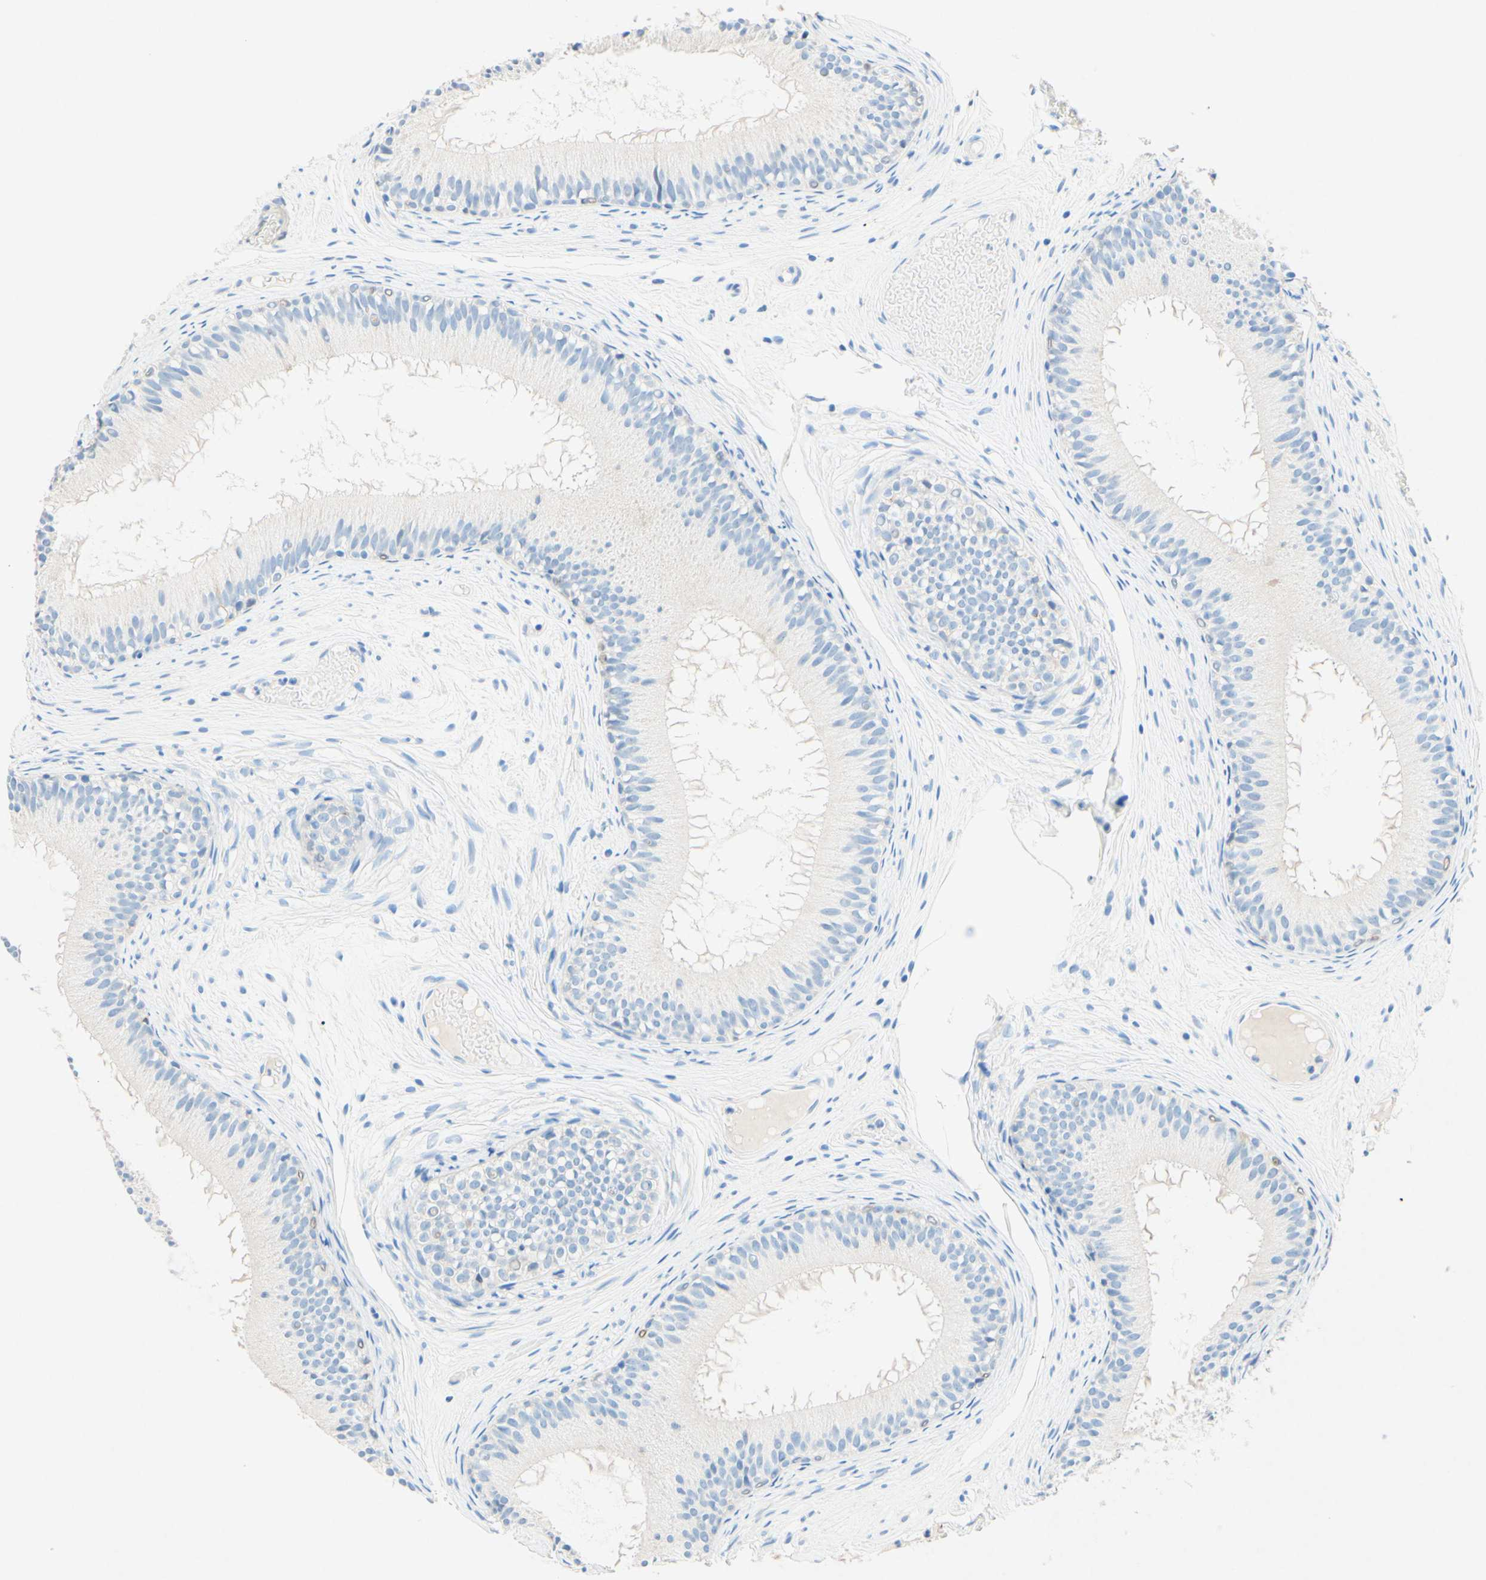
{"staining": {"intensity": "negative", "quantity": "none", "location": "none"}, "tissue": "epididymis", "cell_type": "Glandular cells", "image_type": "normal", "snomed": [{"axis": "morphology", "description": "Normal tissue, NOS"}, {"axis": "morphology", "description": "Inflammation, NOS"}, {"axis": "topography", "description": "Epididymis"}], "caption": "A high-resolution micrograph shows IHC staining of normal epididymis, which reveals no significant positivity in glandular cells. Brightfield microscopy of immunohistochemistry (IHC) stained with DAB (brown) and hematoxylin (blue), captured at high magnification.", "gene": "SLC46A1", "patient": {"sex": "male", "age": 84}}